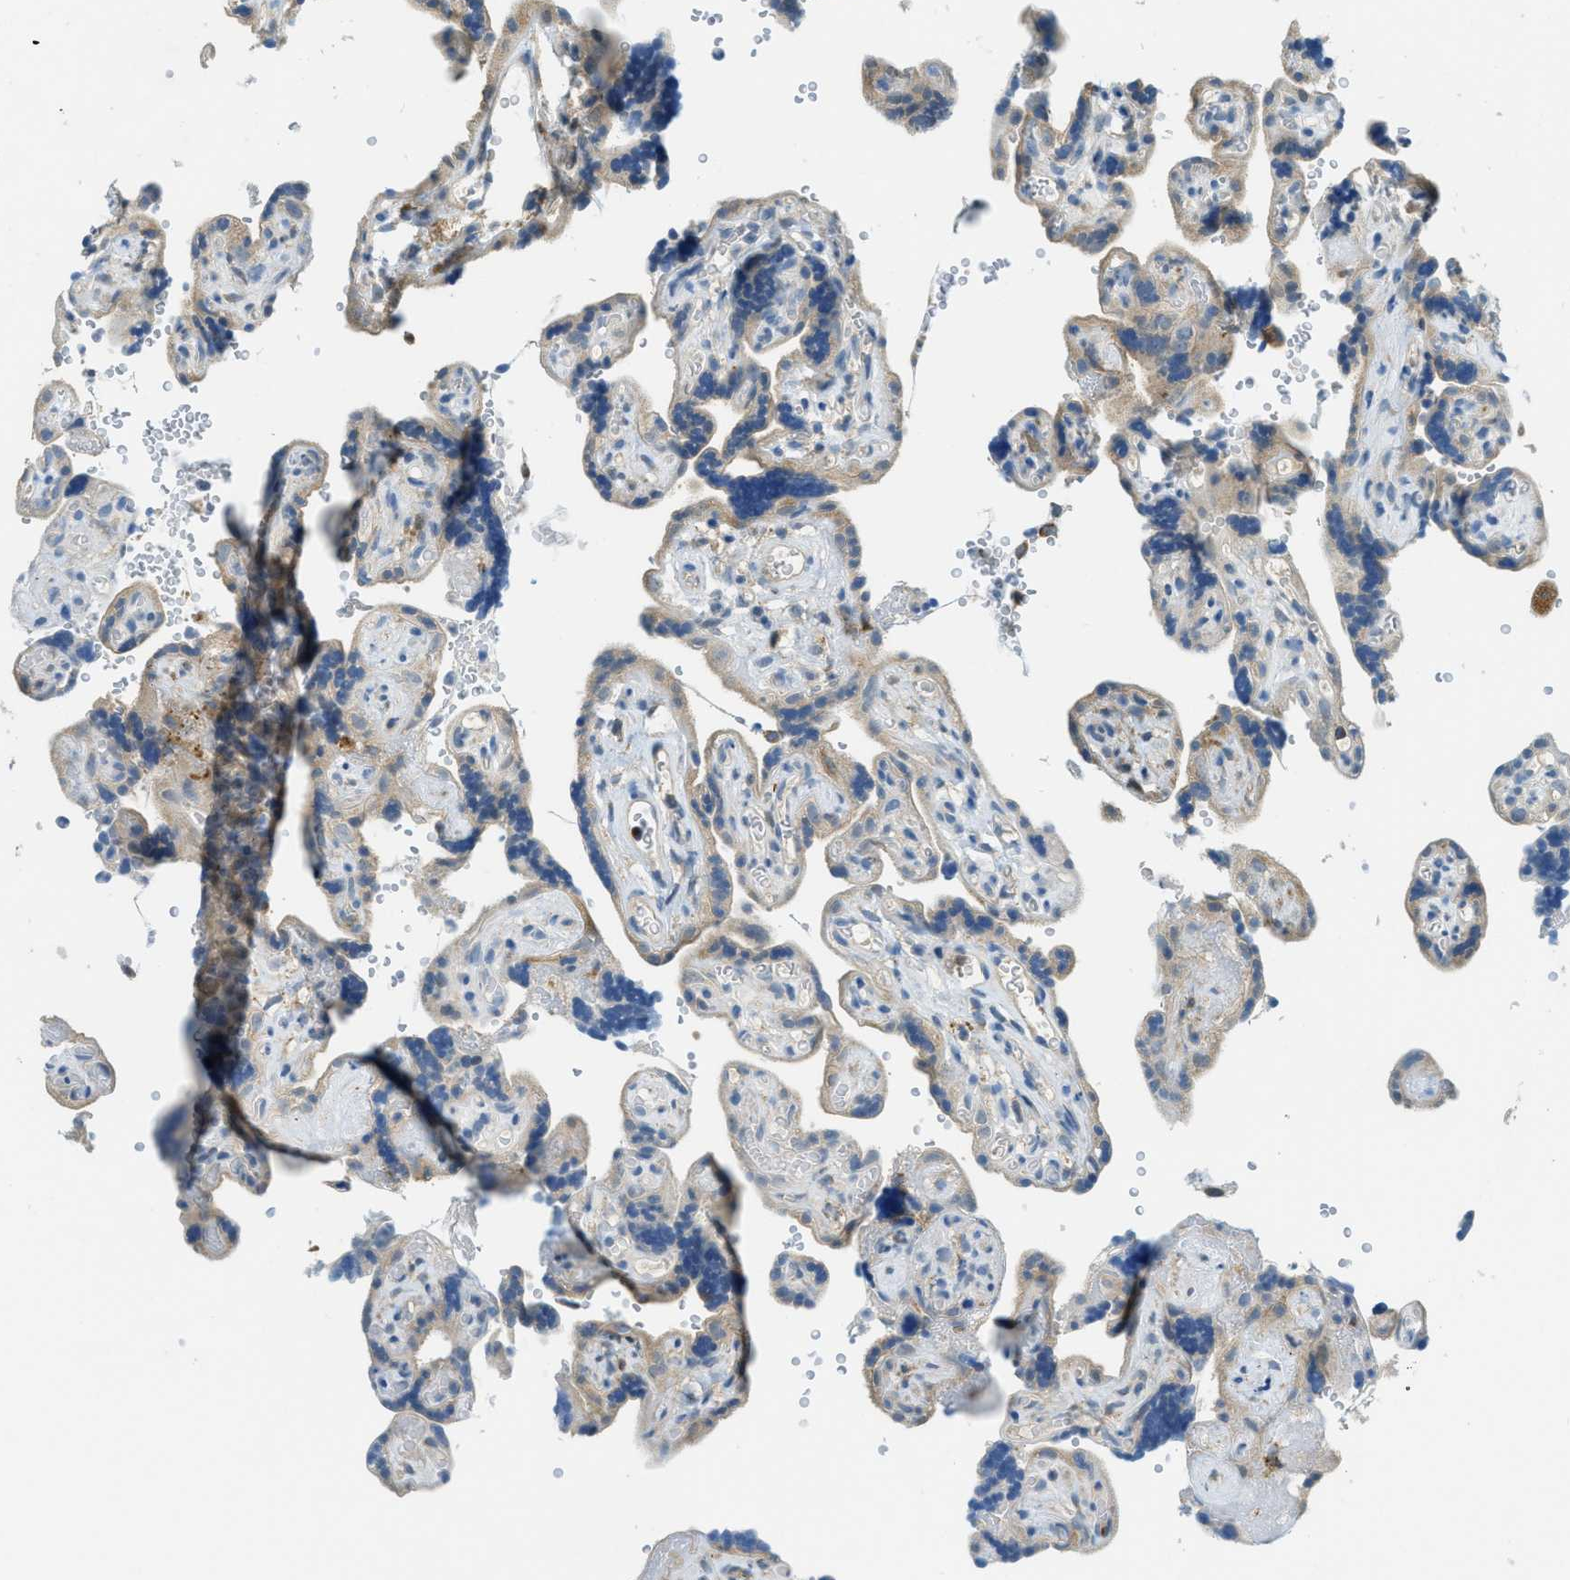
{"staining": {"intensity": "weak", "quantity": "25%-75%", "location": "cytoplasmic/membranous"}, "tissue": "placenta", "cell_type": "Decidual cells", "image_type": "normal", "snomed": [{"axis": "morphology", "description": "Normal tissue, NOS"}, {"axis": "topography", "description": "Placenta"}], "caption": "The image reveals a brown stain indicating the presence of a protein in the cytoplasmic/membranous of decidual cells in placenta. The staining was performed using DAB (3,3'-diaminobenzidine) to visualize the protein expression in brown, while the nuclei were stained in blue with hematoxylin (Magnification: 20x).", "gene": "PLBD2", "patient": {"sex": "female", "age": 30}}